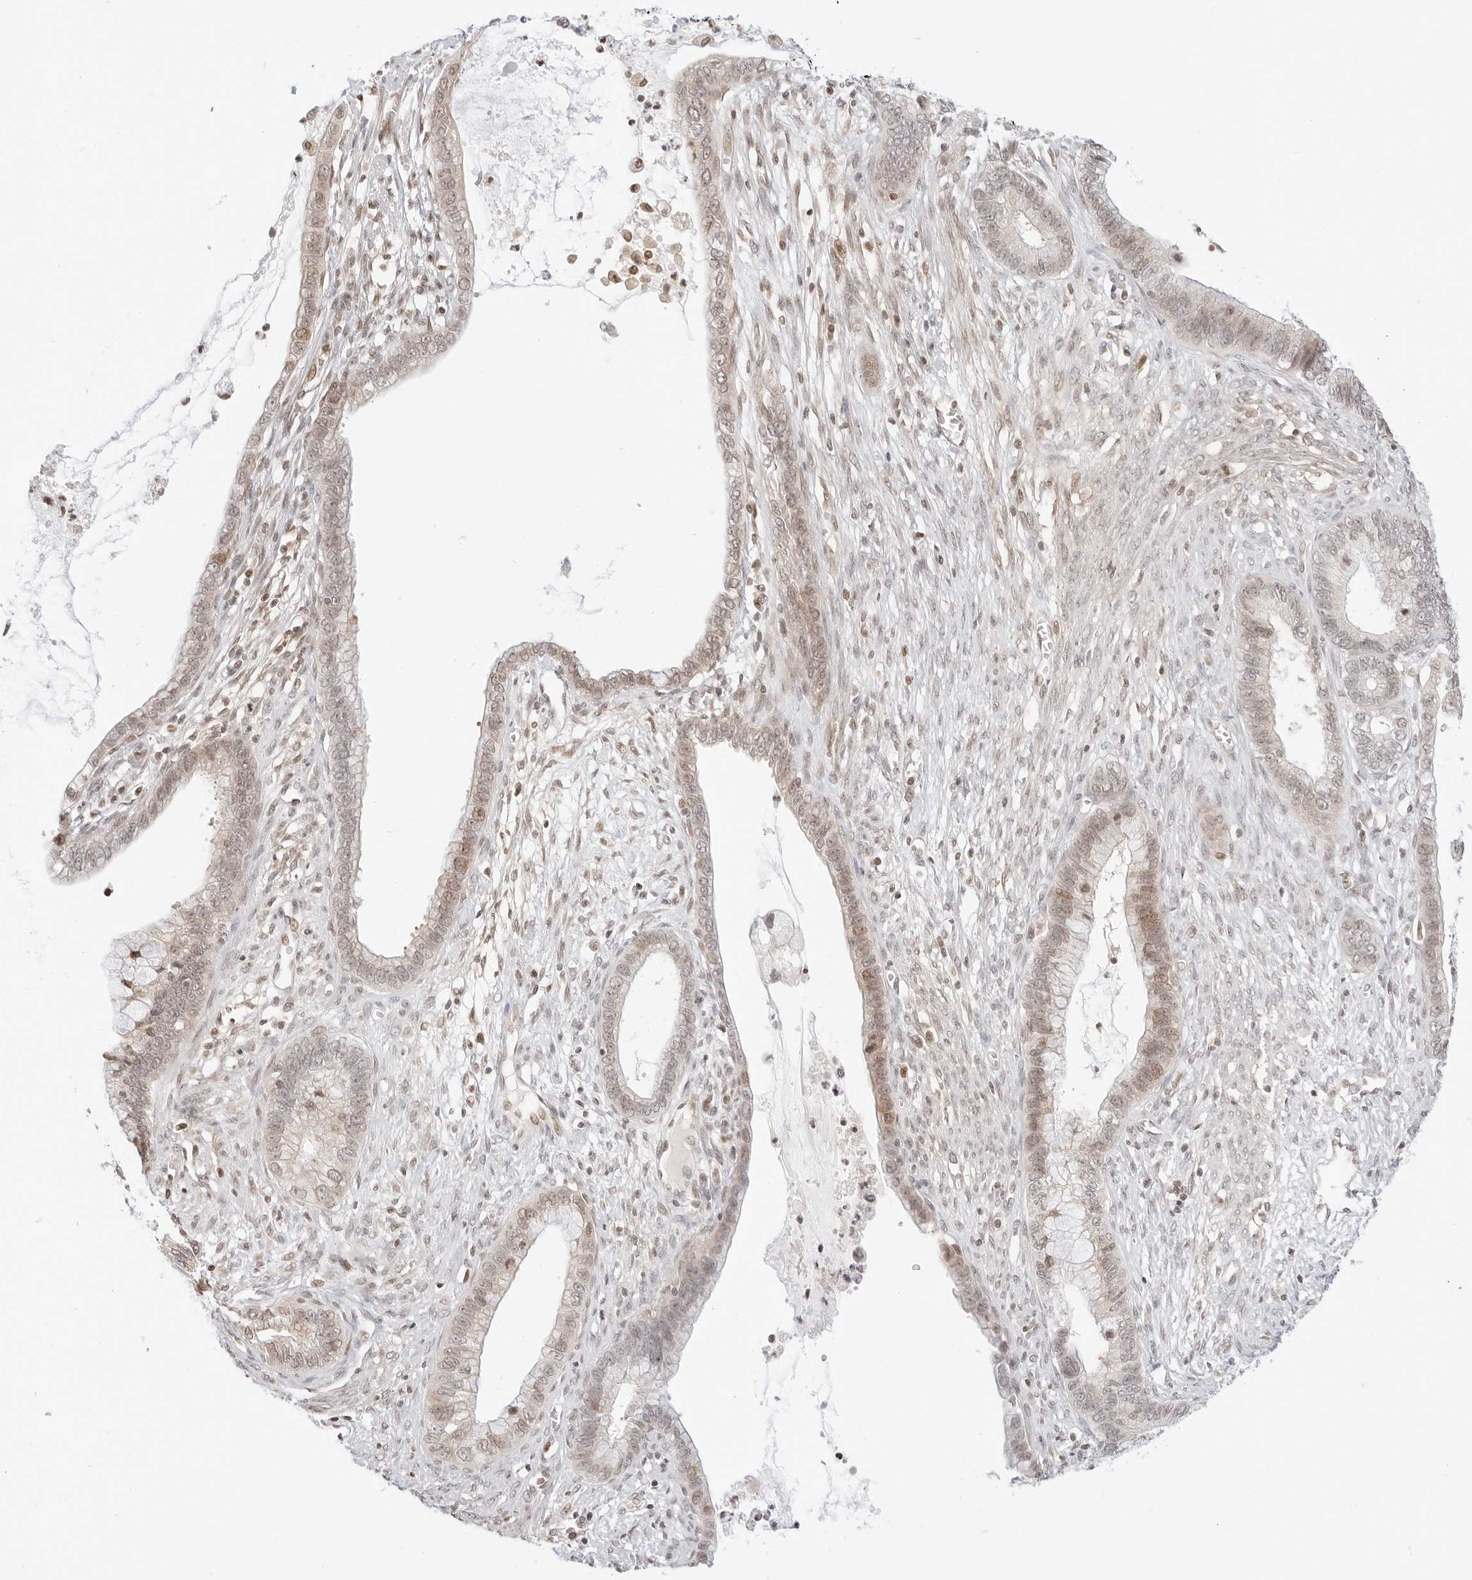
{"staining": {"intensity": "weak", "quantity": "25%-75%", "location": "nuclear"}, "tissue": "cervical cancer", "cell_type": "Tumor cells", "image_type": "cancer", "snomed": [{"axis": "morphology", "description": "Adenocarcinoma, NOS"}, {"axis": "topography", "description": "Cervix"}], "caption": "An image showing weak nuclear expression in approximately 25%-75% of tumor cells in cervical adenocarcinoma, as visualized by brown immunohistochemical staining.", "gene": "RPS6KL1", "patient": {"sex": "female", "age": 44}}